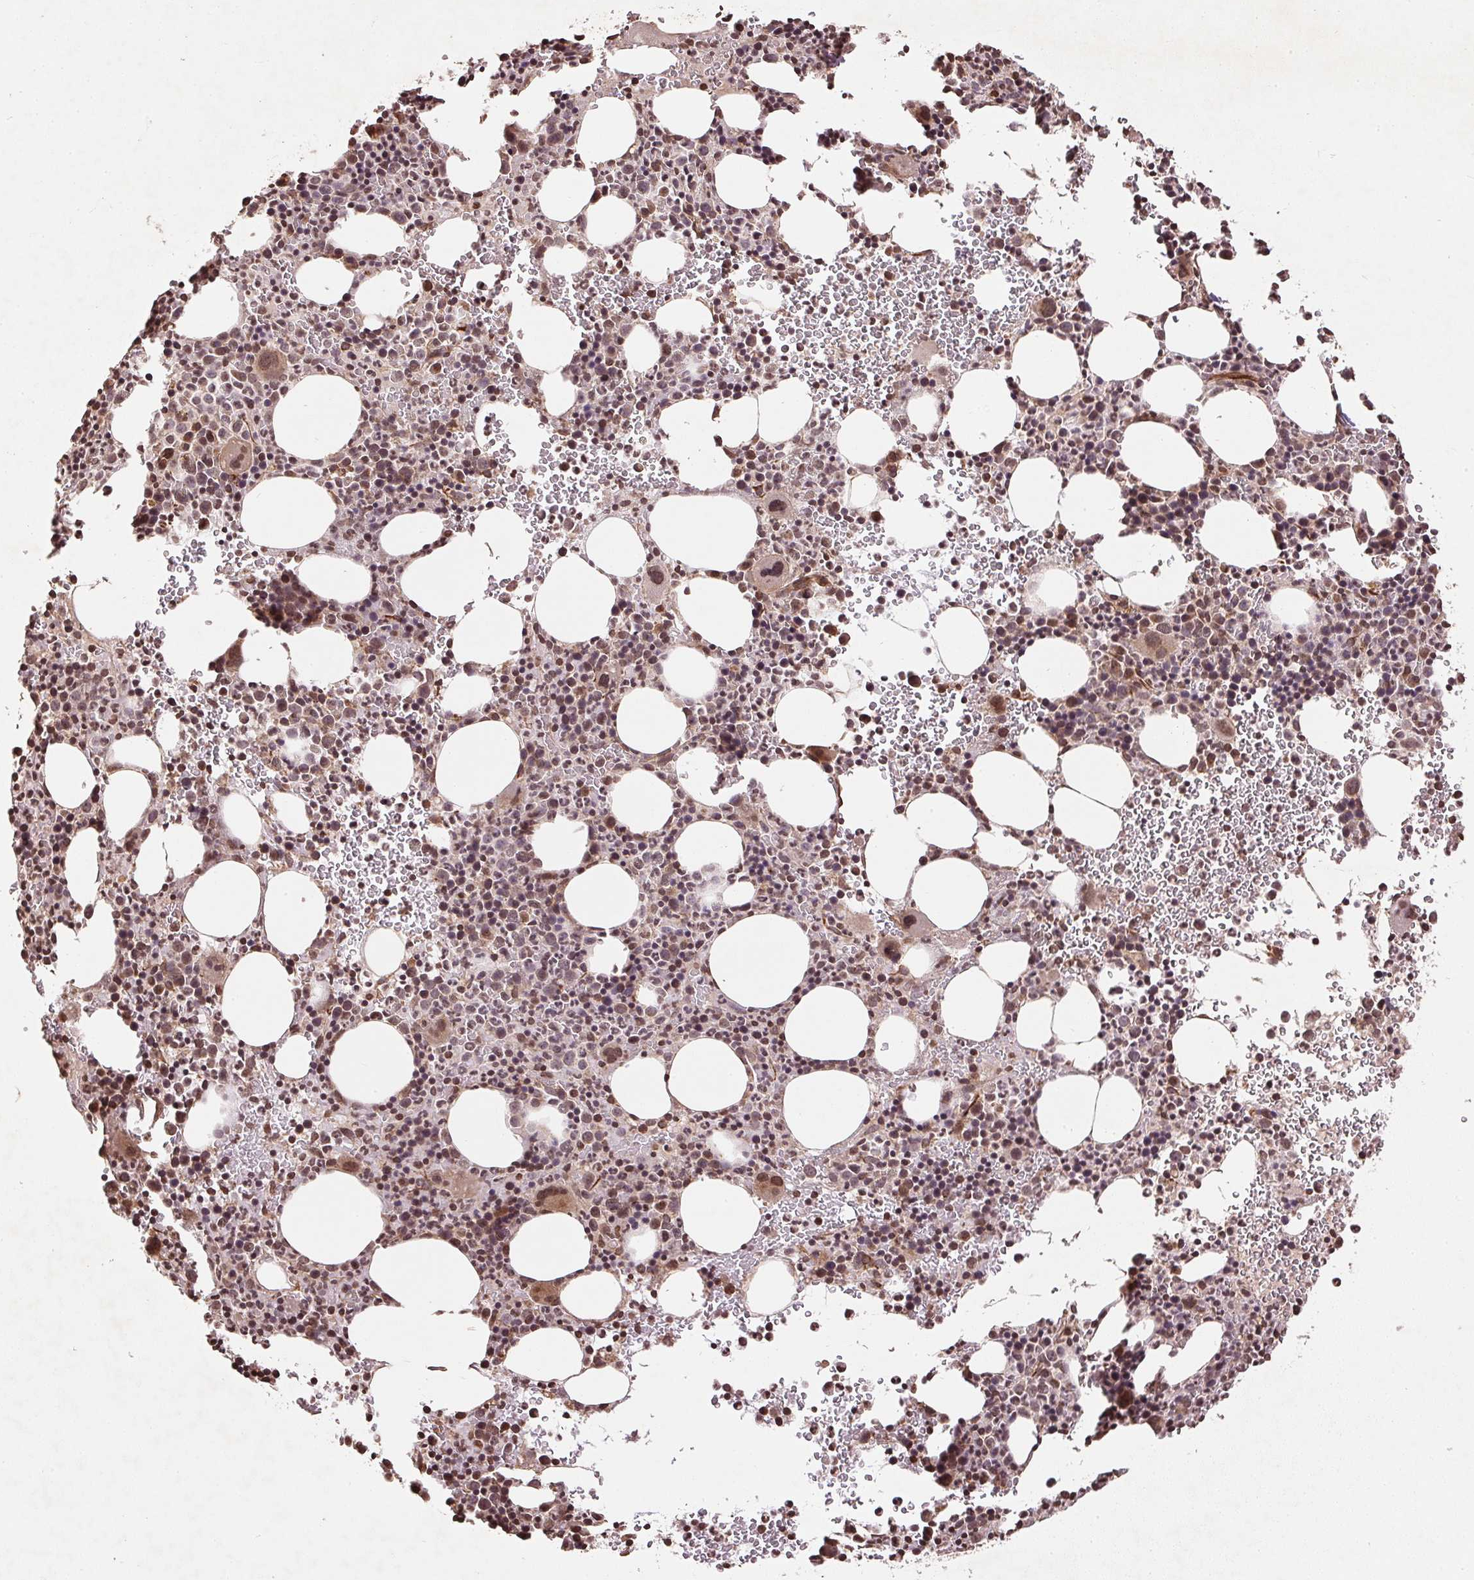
{"staining": {"intensity": "moderate", "quantity": "25%-75%", "location": "cytoplasmic/membranous,nuclear"}, "tissue": "bone marrow", "cell_type": "Hematopoietic cells", "image_type": "normal", "snomed": [{"axis": "morphology", "description": "Normal tissue, NOS"}, {"axis": "topography", "description": "Bone marrow"}], "caption": "Immunohistochemistry (IHC) histopathology image of benign bone marrow: human bone marrow stained using immunohistochemistry (IHC) reveals medium levels of moderate protein expression localized specifically in the cytoplasmic/membranous,nuclear of hematopoietic cells, appearing as a cytoplasmic/membranous,nuclear brown color.", "gene": "SPRED2", "patient": {"sex": "male", "age": 63}}